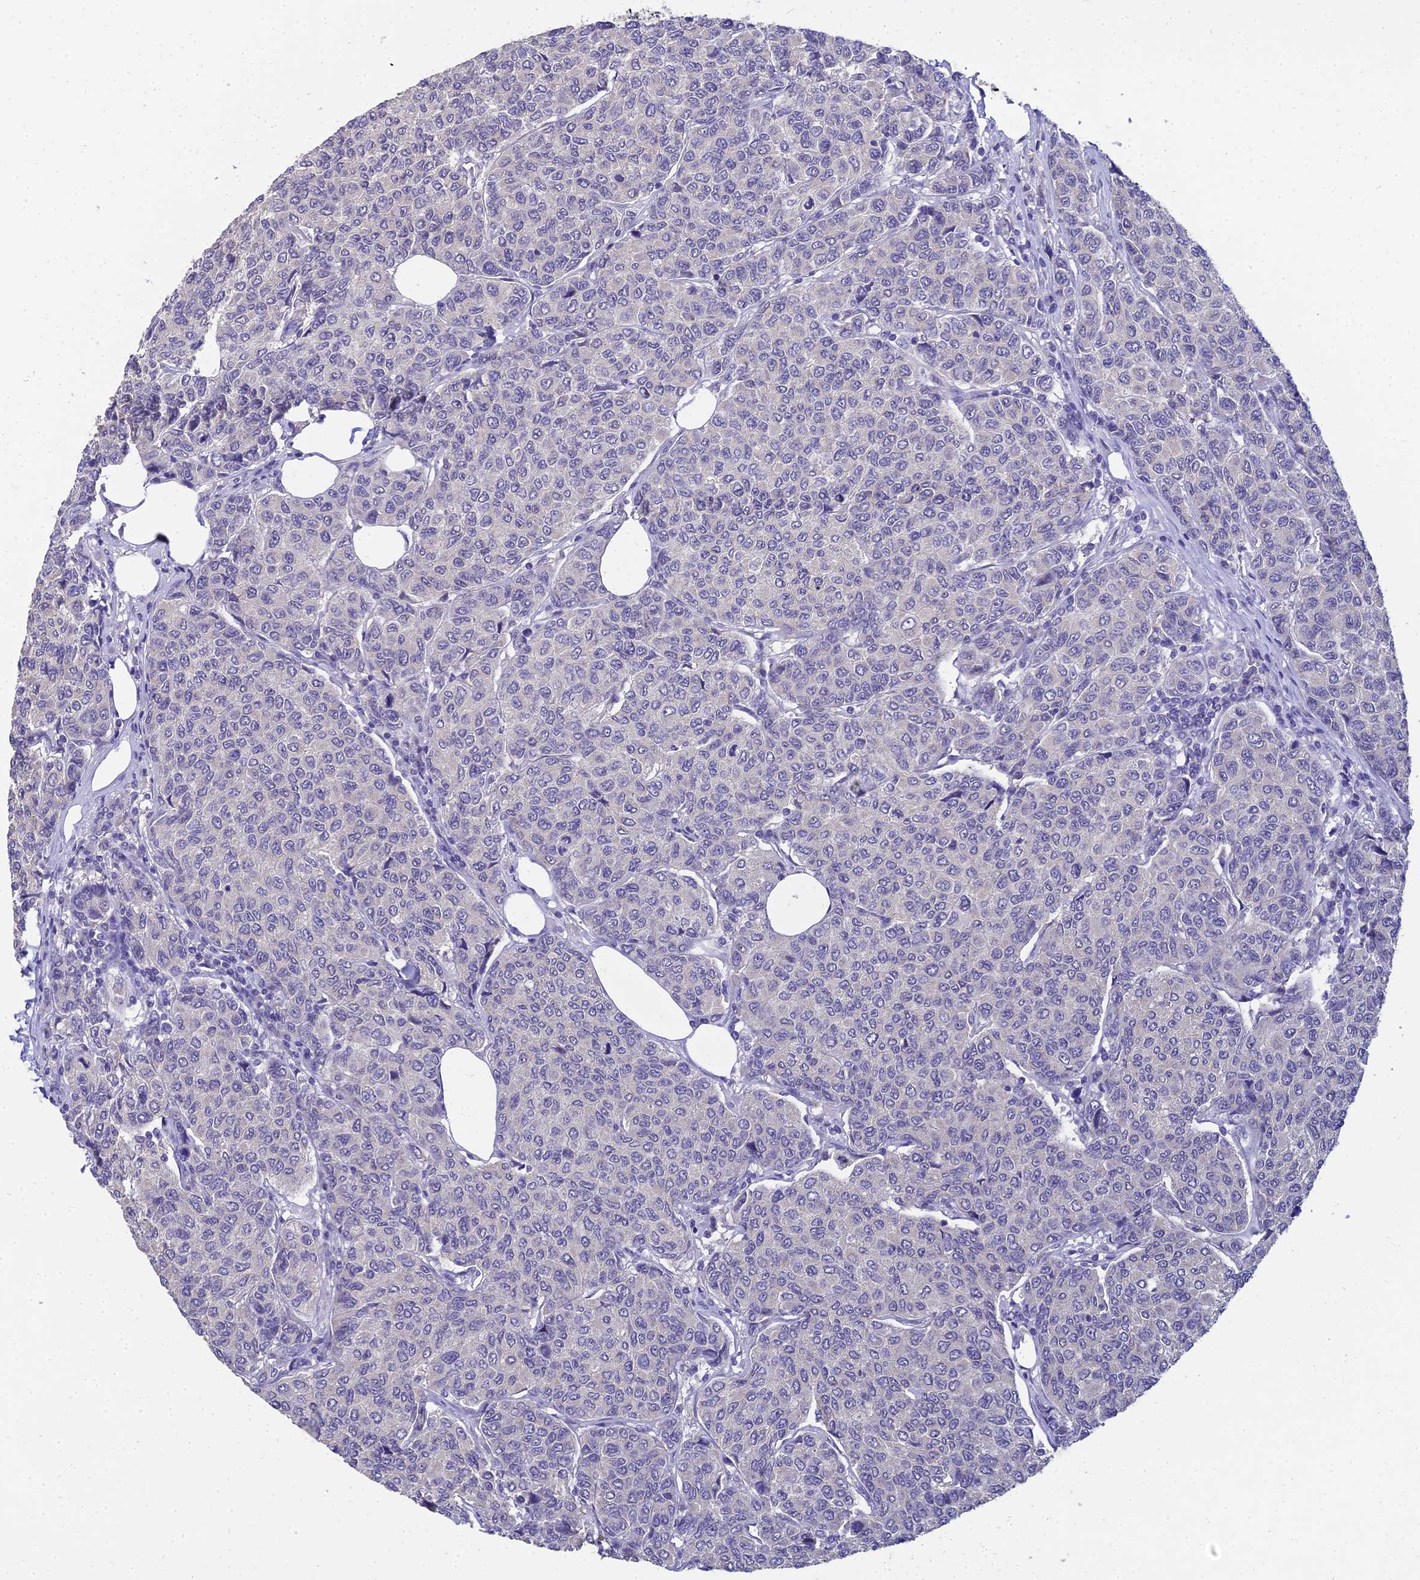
{"staining": {"intensity": "negative", "quantity": "none", "location": "none"}, "tissue": "breast cancer", "cell_type": "Tumor cells", "image_type": "cancer", "snomed": [{"axis": "morphology", "description": "Duct carcinoma"}, {"axis": "topography", "description": "Breast"}], "caption": "Breast cancer was stained to show a protein in brown. There is no significant expression in tumor cells.", "gene": "NPY", "patient": {"sex": "female", "age": 55}}